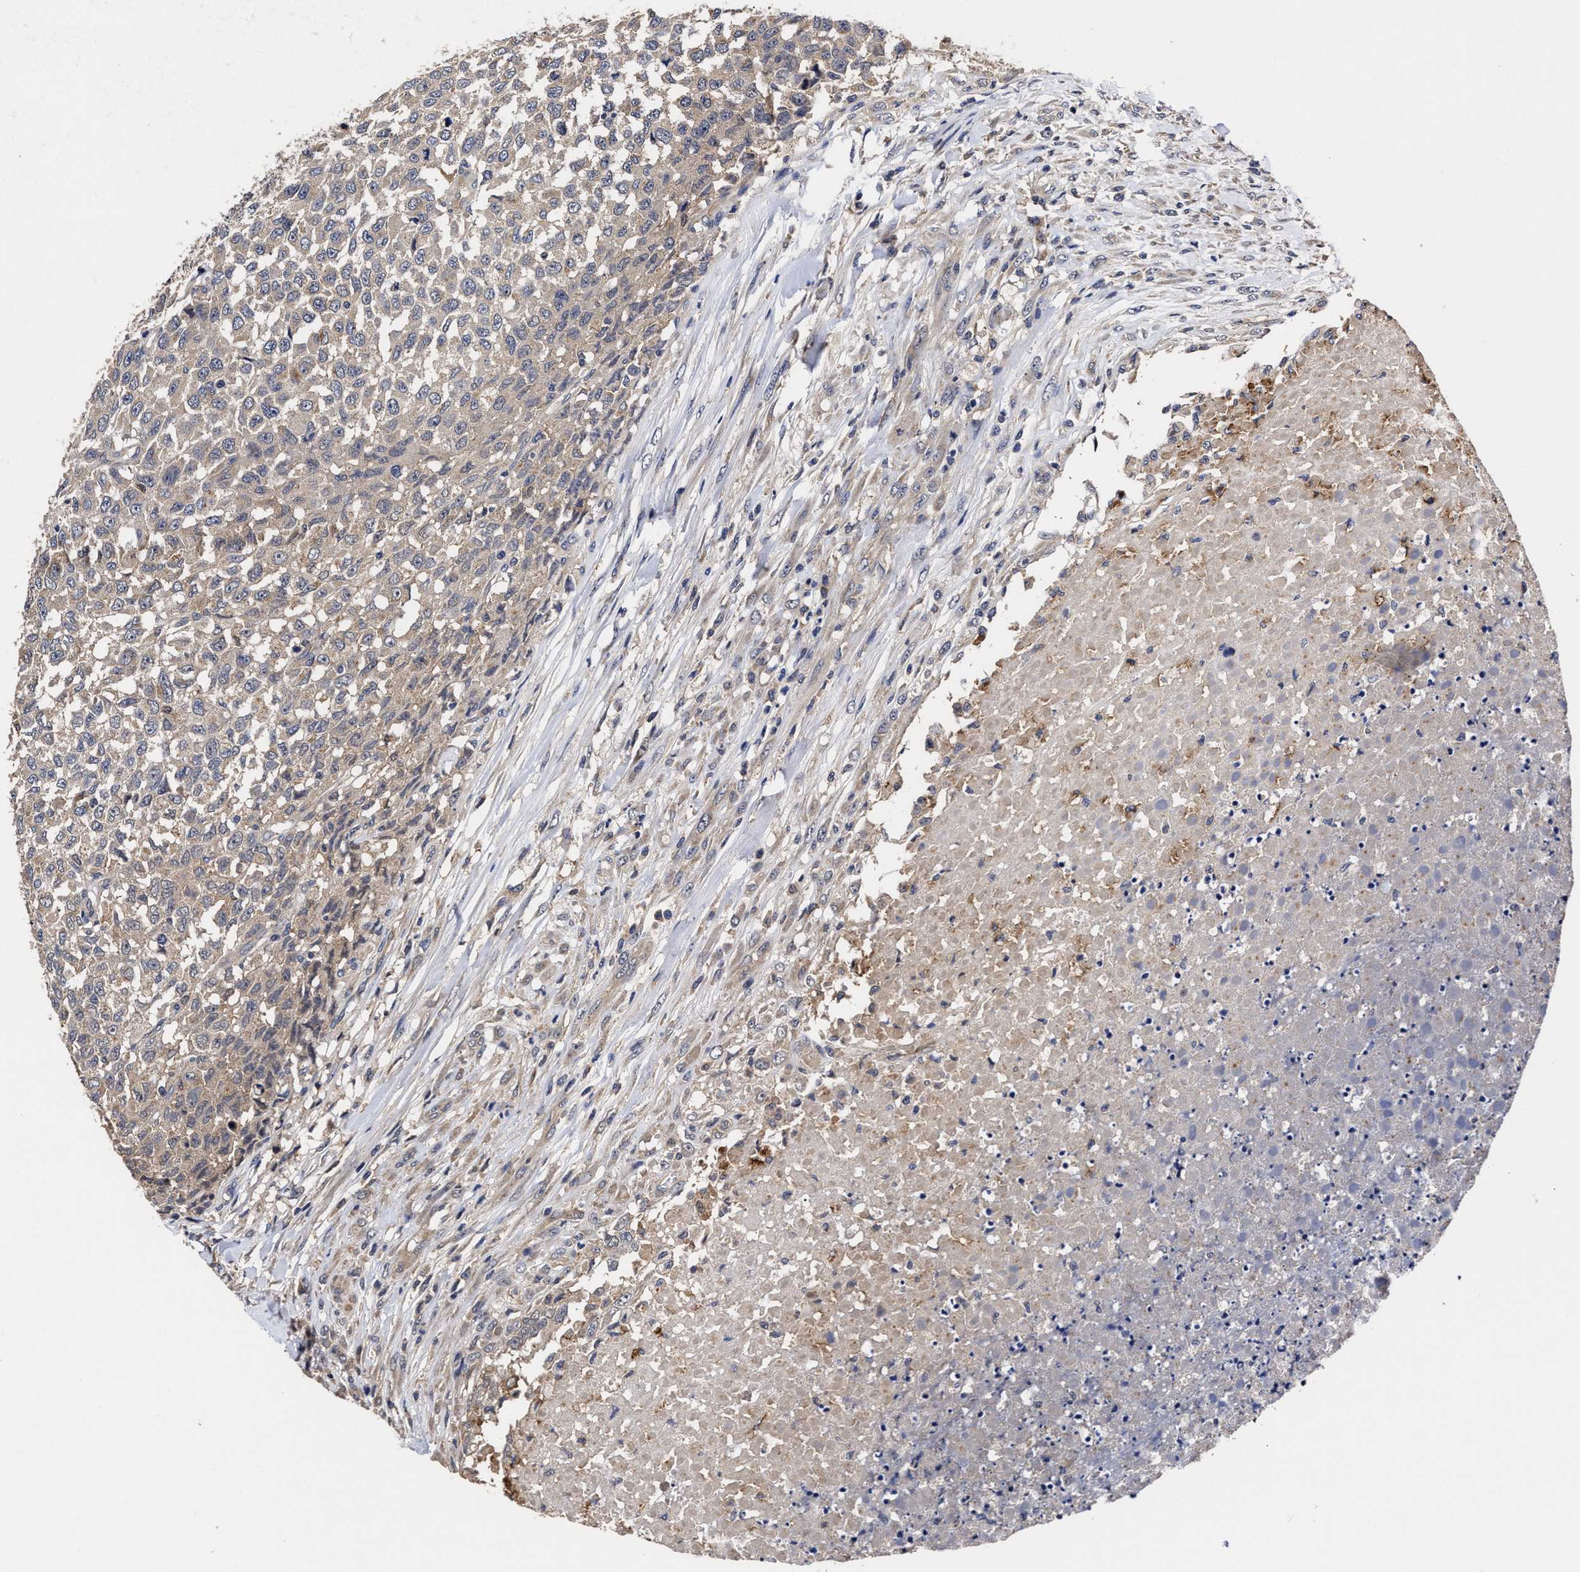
{"staining": {"intensity": "weak", "quantity": "25%-75%", "location": "cytoplasmic/membranous"}, "tissue": "testis cancer", "cell_type": "Tumor cells", "image_type": "cancer", "snomed": [{"axis": "morphology", "description": "Seminoma, NOS"}, {"axis": "topography", "description": "Testis"}], "caption": "Immunohistochemistry (IHC) staining of testis seminoma, which shows low levels of weak cytoplasmic/membranous staining in approximately 25%-75% of tumor cells indicating weak cytoplasmic/membranous protein positivity. The staining was performed using DAB (3,3'-diaminobenzidine) (brown) for protein detection and nuclei were counterstained in hematoxylin (blue).", "gene": "SOCS5", "patient": {"sex": "male", "age": 59}}